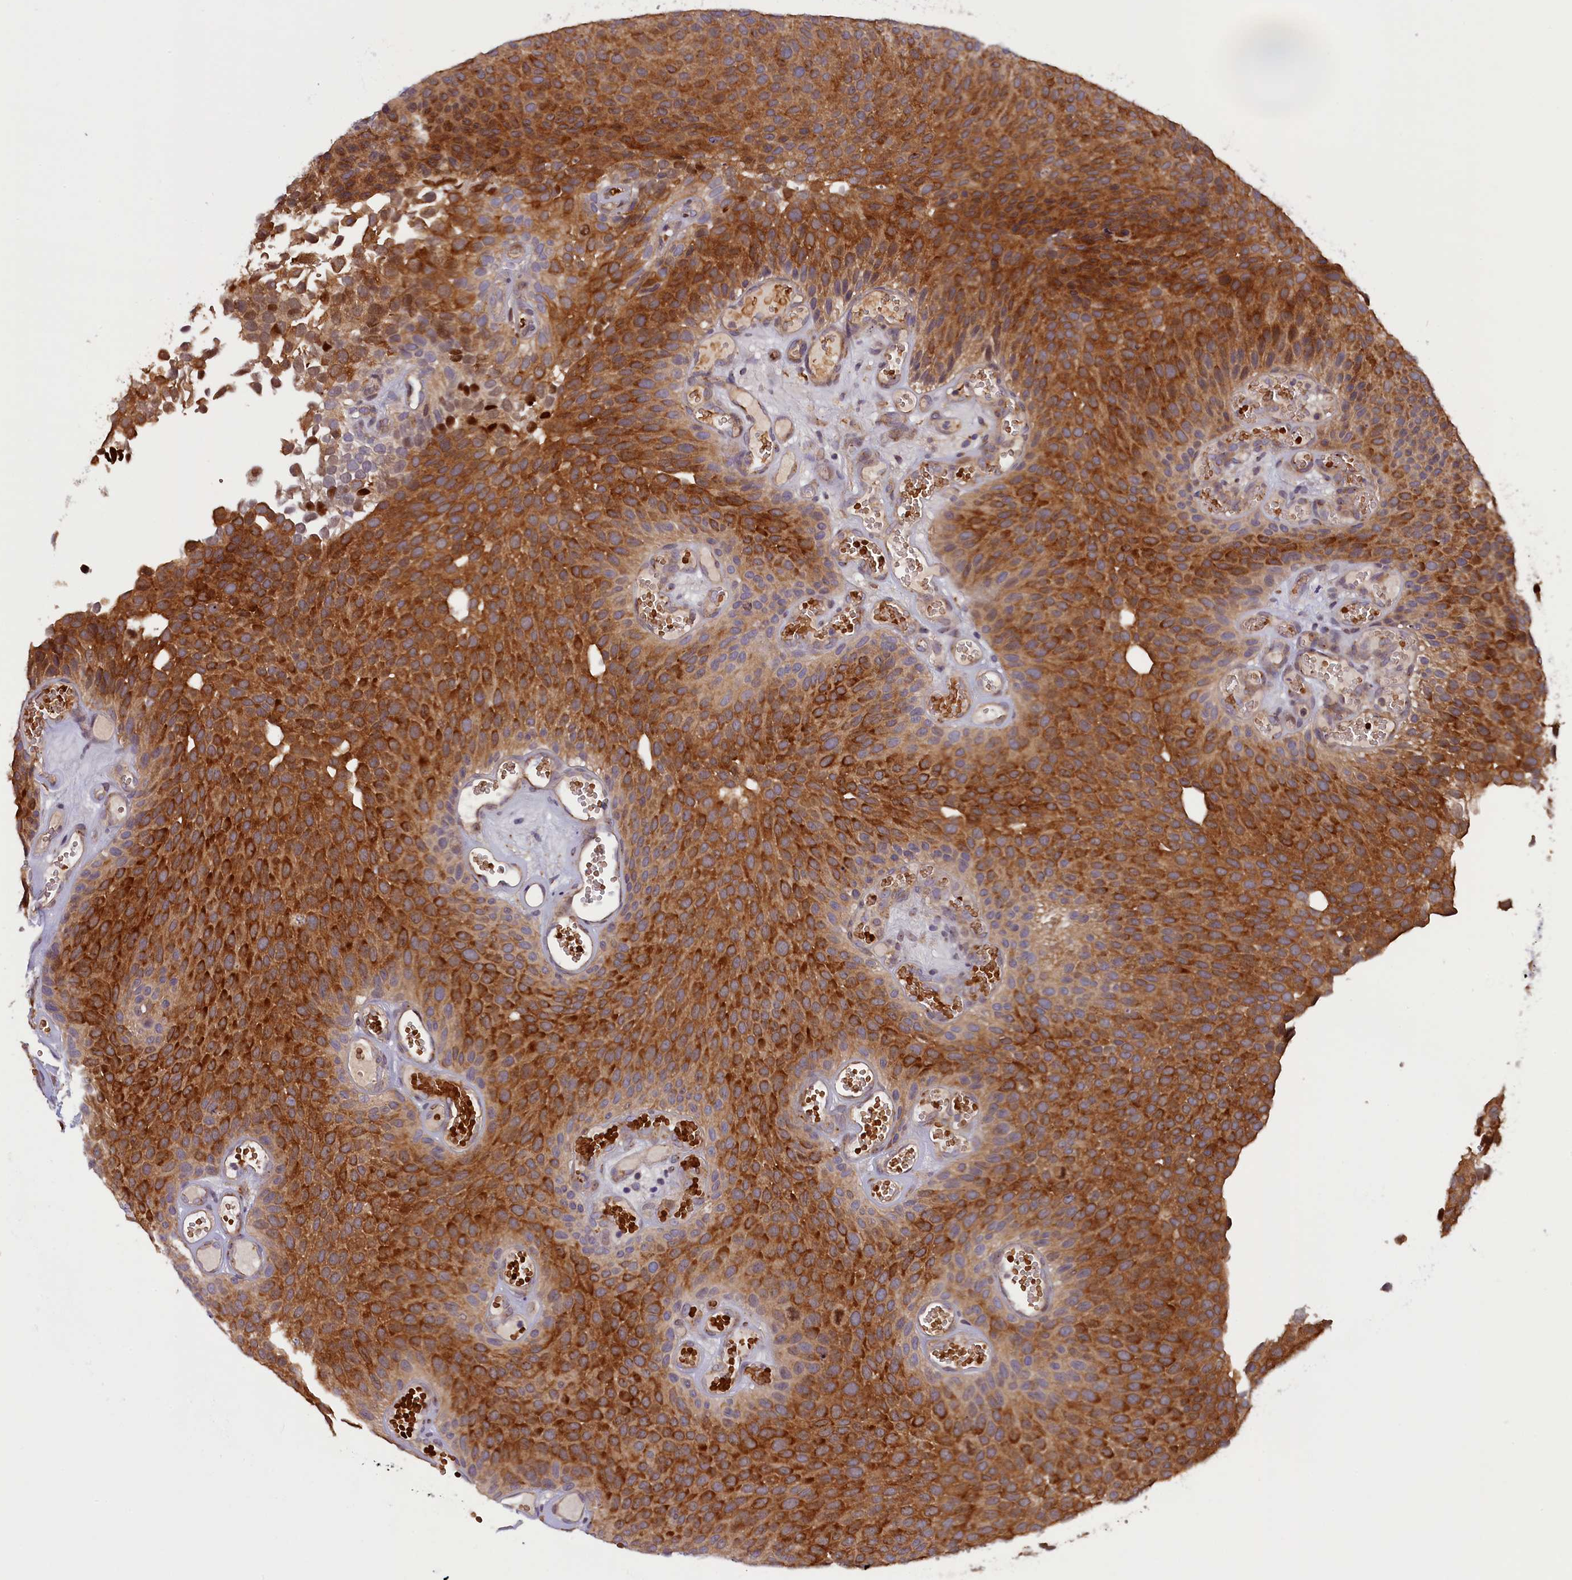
{"staining": {"intensity": "strong", "quantity": ">75%", "location": "cytoplasmic/membranous"}, "tissue": "urothelial cancer", "cell_type": "Tumor cells", "image_type": "cancer", "snomed": [{"axis": "morphology", "description": "Urothelial carcinoma, Low grade"}, {"axis": "topography", "description": "Urinary bladder"}], "caption": "Human urothelial cancer stained with a brown dye reveals strong cytoplasmic/membranous positive positivity in approximately >75% of tumor cells.", "gene": "CCDC9B", "patient": {"sex": "male", "age": 89}}